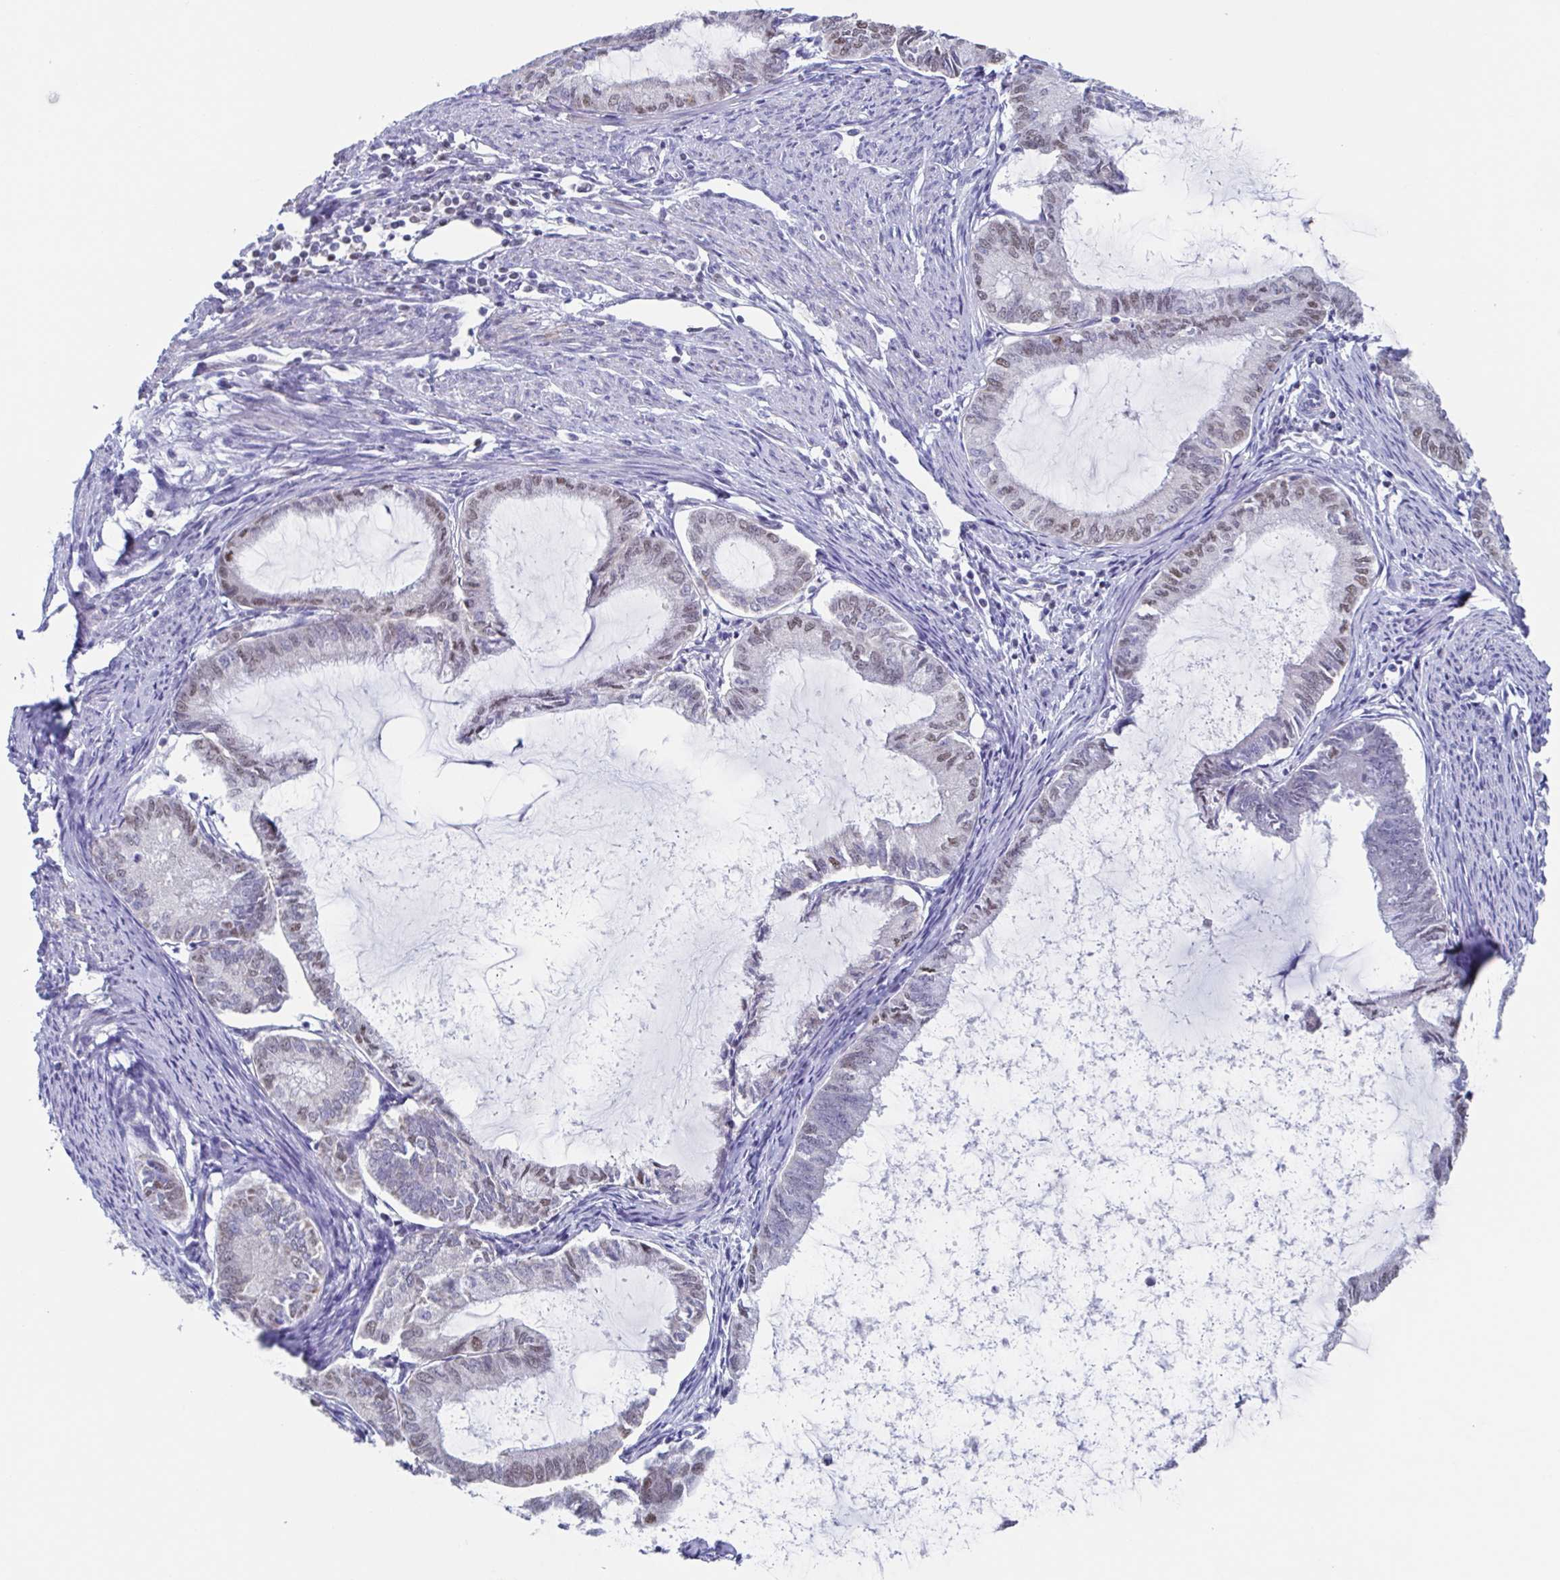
{"staining": {"intensity": "weak", "quantity": "25%-75%", "location": "nuclear"}, "tissue": "endometrial cancer", "cell_type": "Tumor cells", "image_type": "cancer", "snomed": [{"axis": "morphology", "description": "Adenocarcinoma, NOS"}, {"axis": "topography", "description": "Endometrium"}], "caption": "Tumor cells demonstrate low levels of weak nuclear expression in approximately 25%-75% of cells in endometrial adenocarcinoma.", "gene": "PBOV1", "patient": {"sex": "female", "age": 86}}